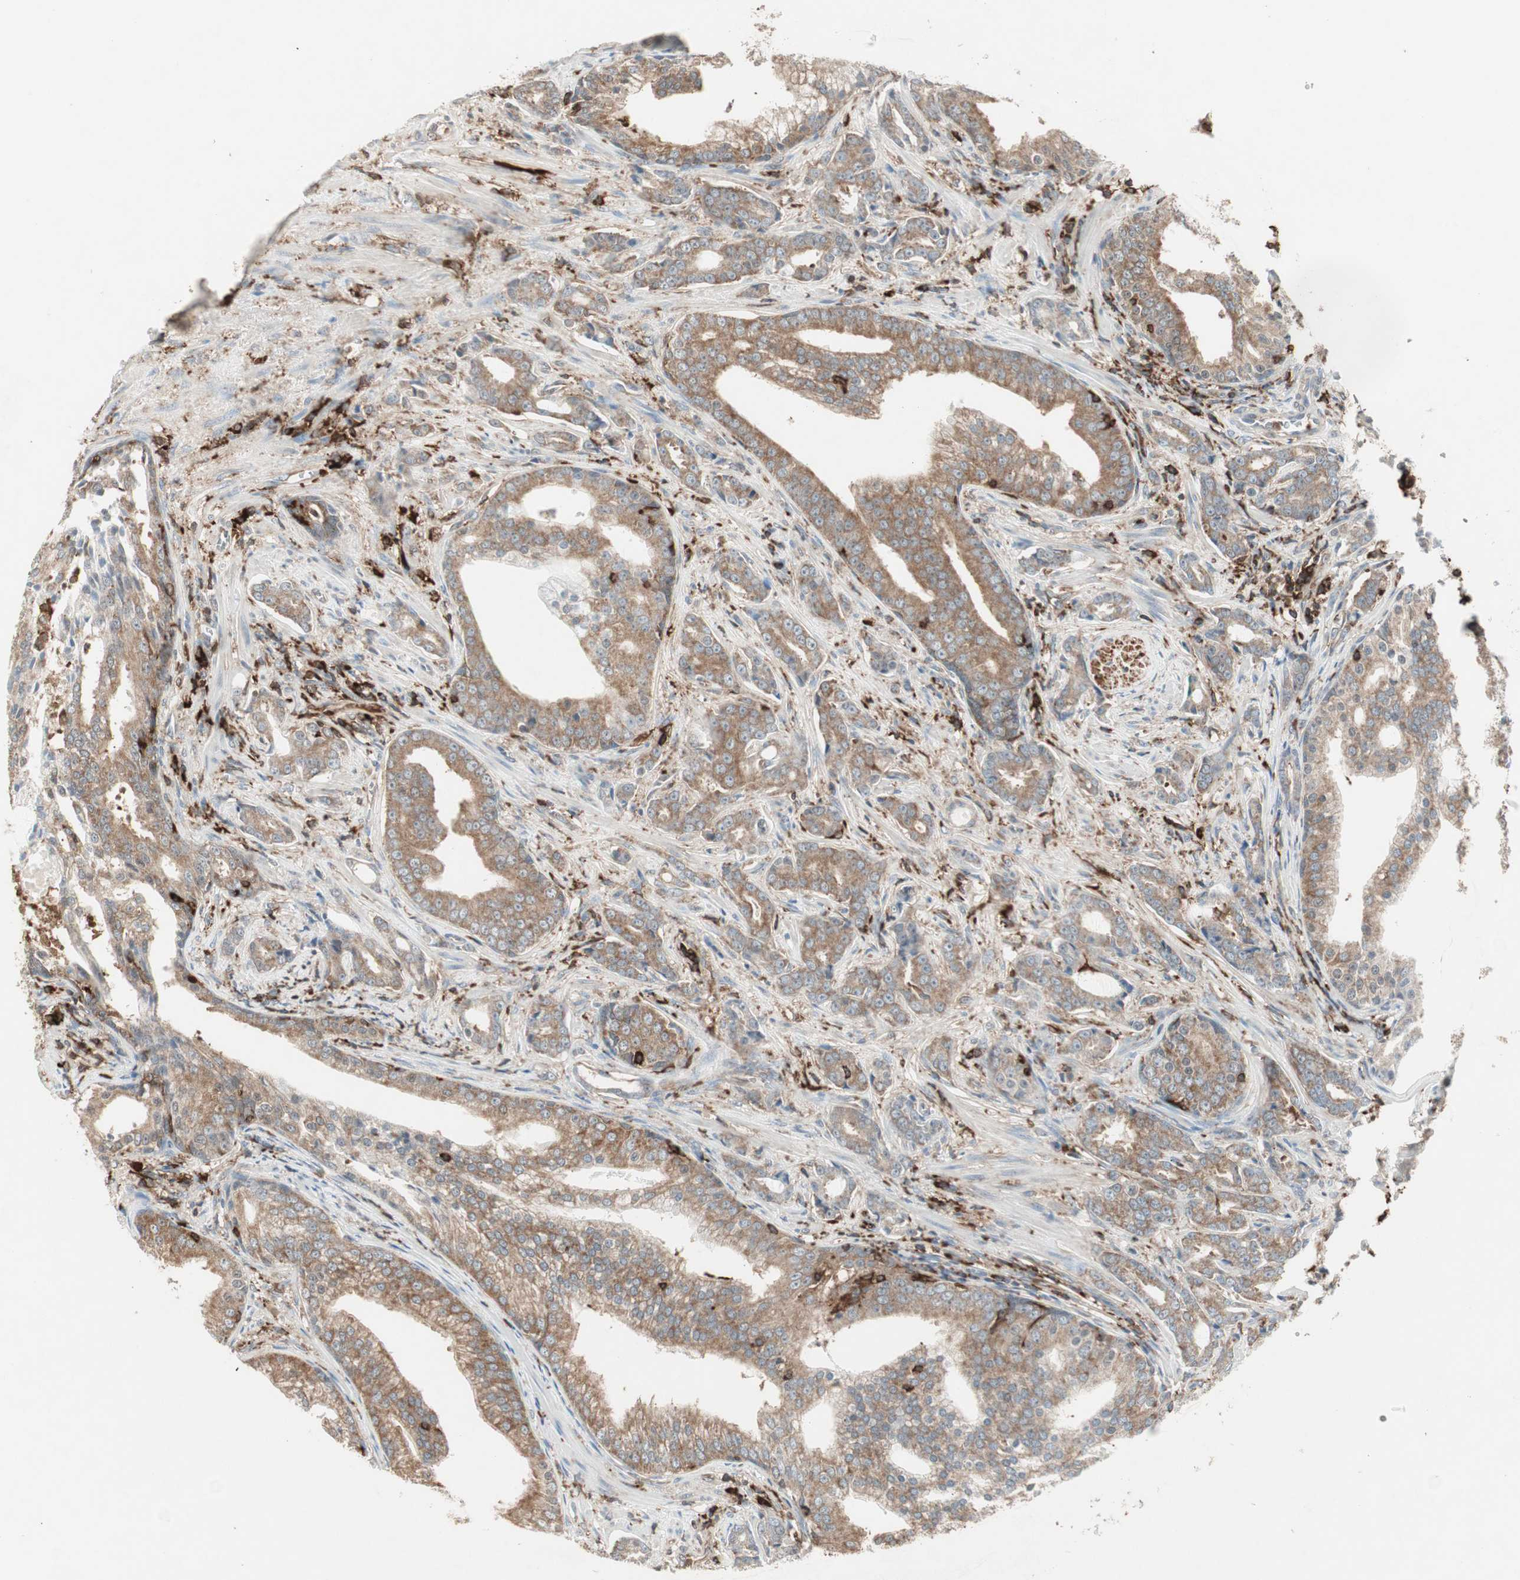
{"staining": {"intensity": "moderate", "quantity": ">75%", "location": "cytoplasmic/membranous"}, "tissue": "prostate cancer", "cell_type": "Tumor cells", "image_type": "cancer", "snomed": [{"axis": "morphology", "description": "Adenocarcinoma, Low grade"}, {"axis": "topography", "description": "Prostate"}], "caption": "An image of prostate cancer stained for a protein displays moderate cytoplasmic/membranous brown staining in tumor cells. The staining was performed using DAB (3,3'-diaminobenzidine), with brown indicating positive protein expression. Nuclei are stained blue with hematoxylin.", "gene": "MMP3", "patient": {"sex": "male", "age": 58}}